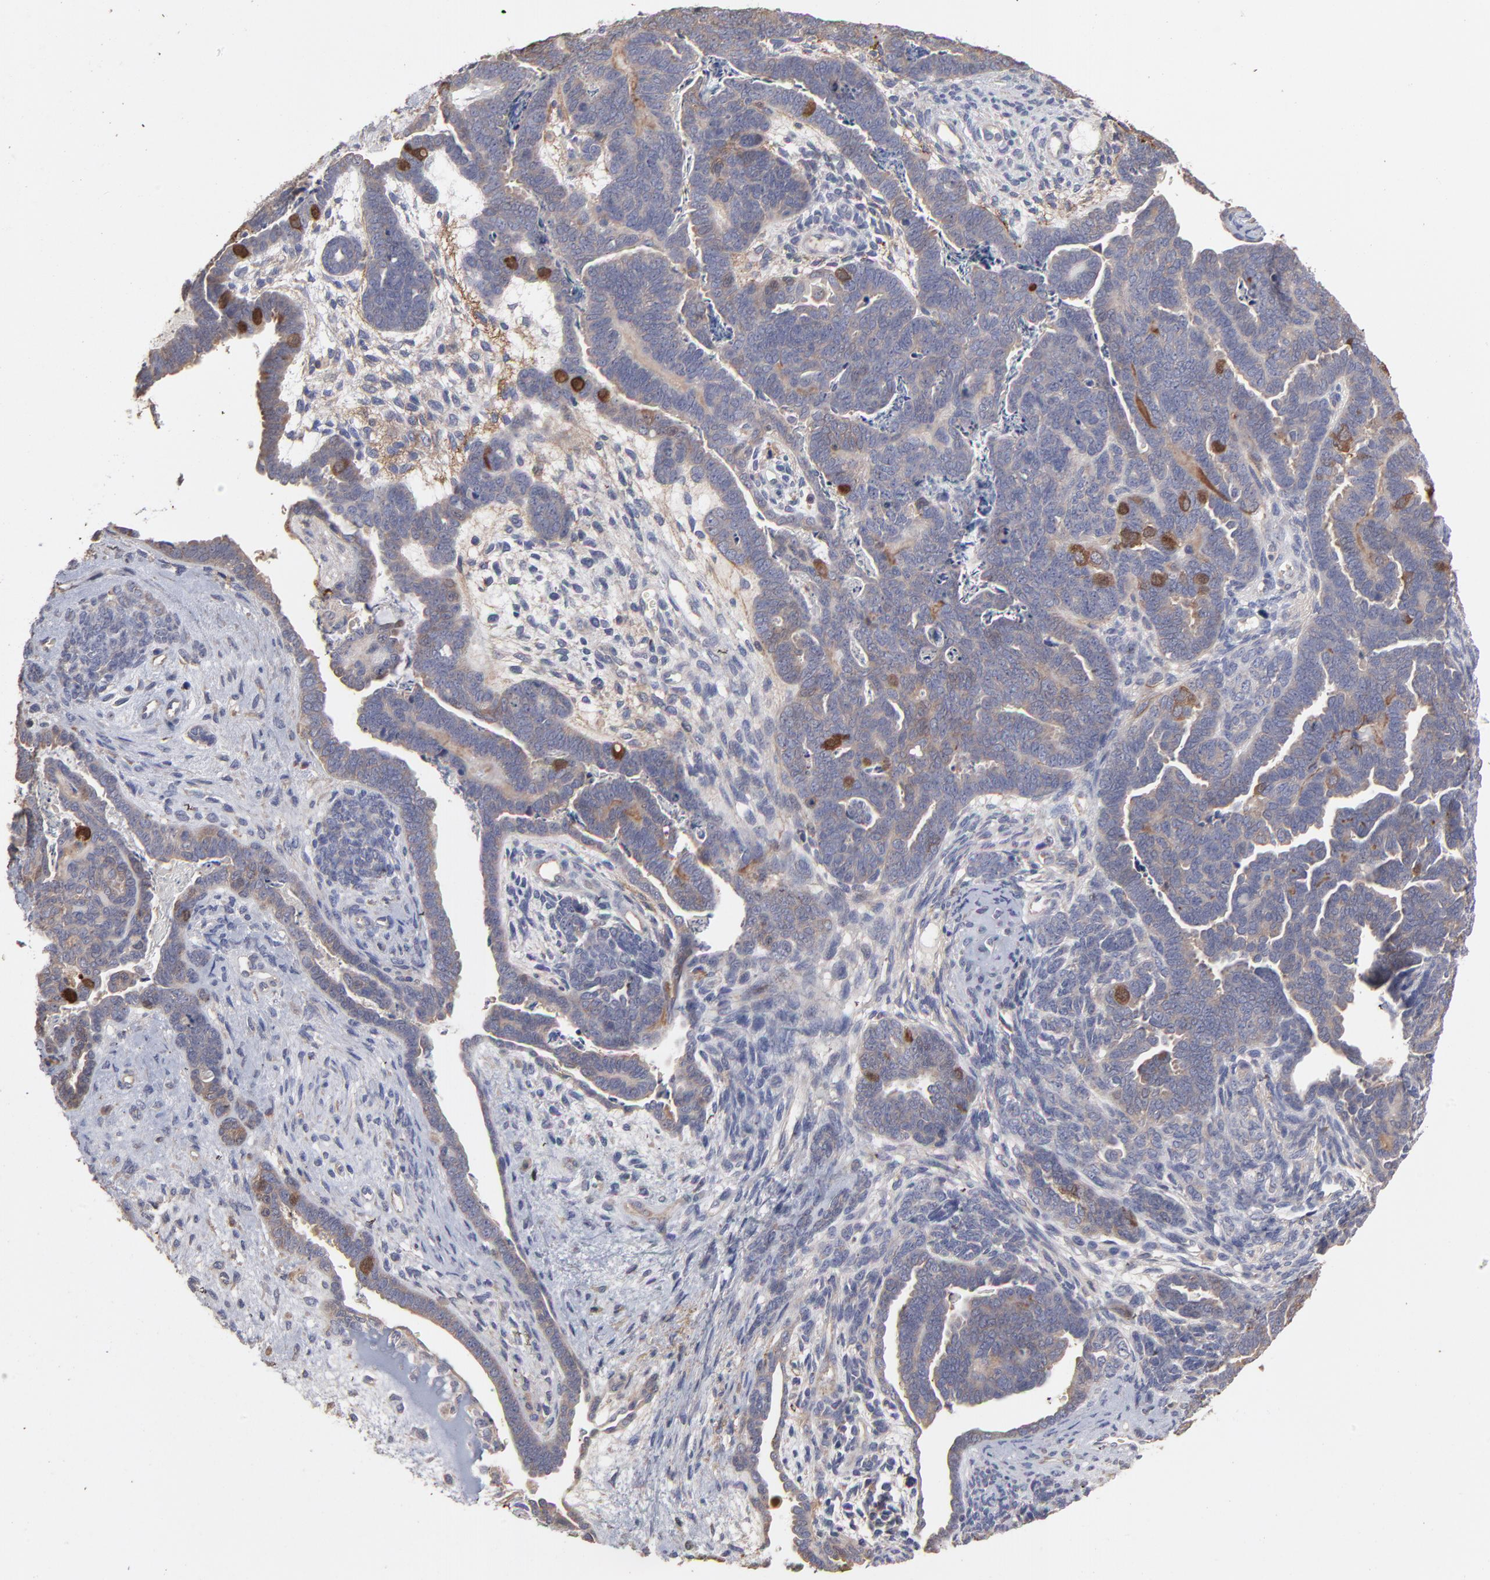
{"staining": {"intensity": "moderate", "quantity": ">75%", "location": "cytoplasmic/membranous"}, "tissue": "endometrial cancer", "cell_type": "Tumor cells", "image_type": "cancer", "snomed": [{"axis": "morphology", "description": "Neoplasm, malignant, NOS"}, {"axis": "topography", "description": "Endometrium"}], "caption": "A high-resolution photomicrograph shows immunohistochemistry (IHC) staining of endometrial cancer, which exhibits moderate cytoplasmic/membranous positivity in approximately >75% of tumor cells. Using DAB (3,3'-diaminobenzidine) (brown) and hematoxylin (blue) stains, captured at high magnification using brightfield microscopy.", "gene": "TANGO2", "patient": {"sex": "female", "age": 74}}